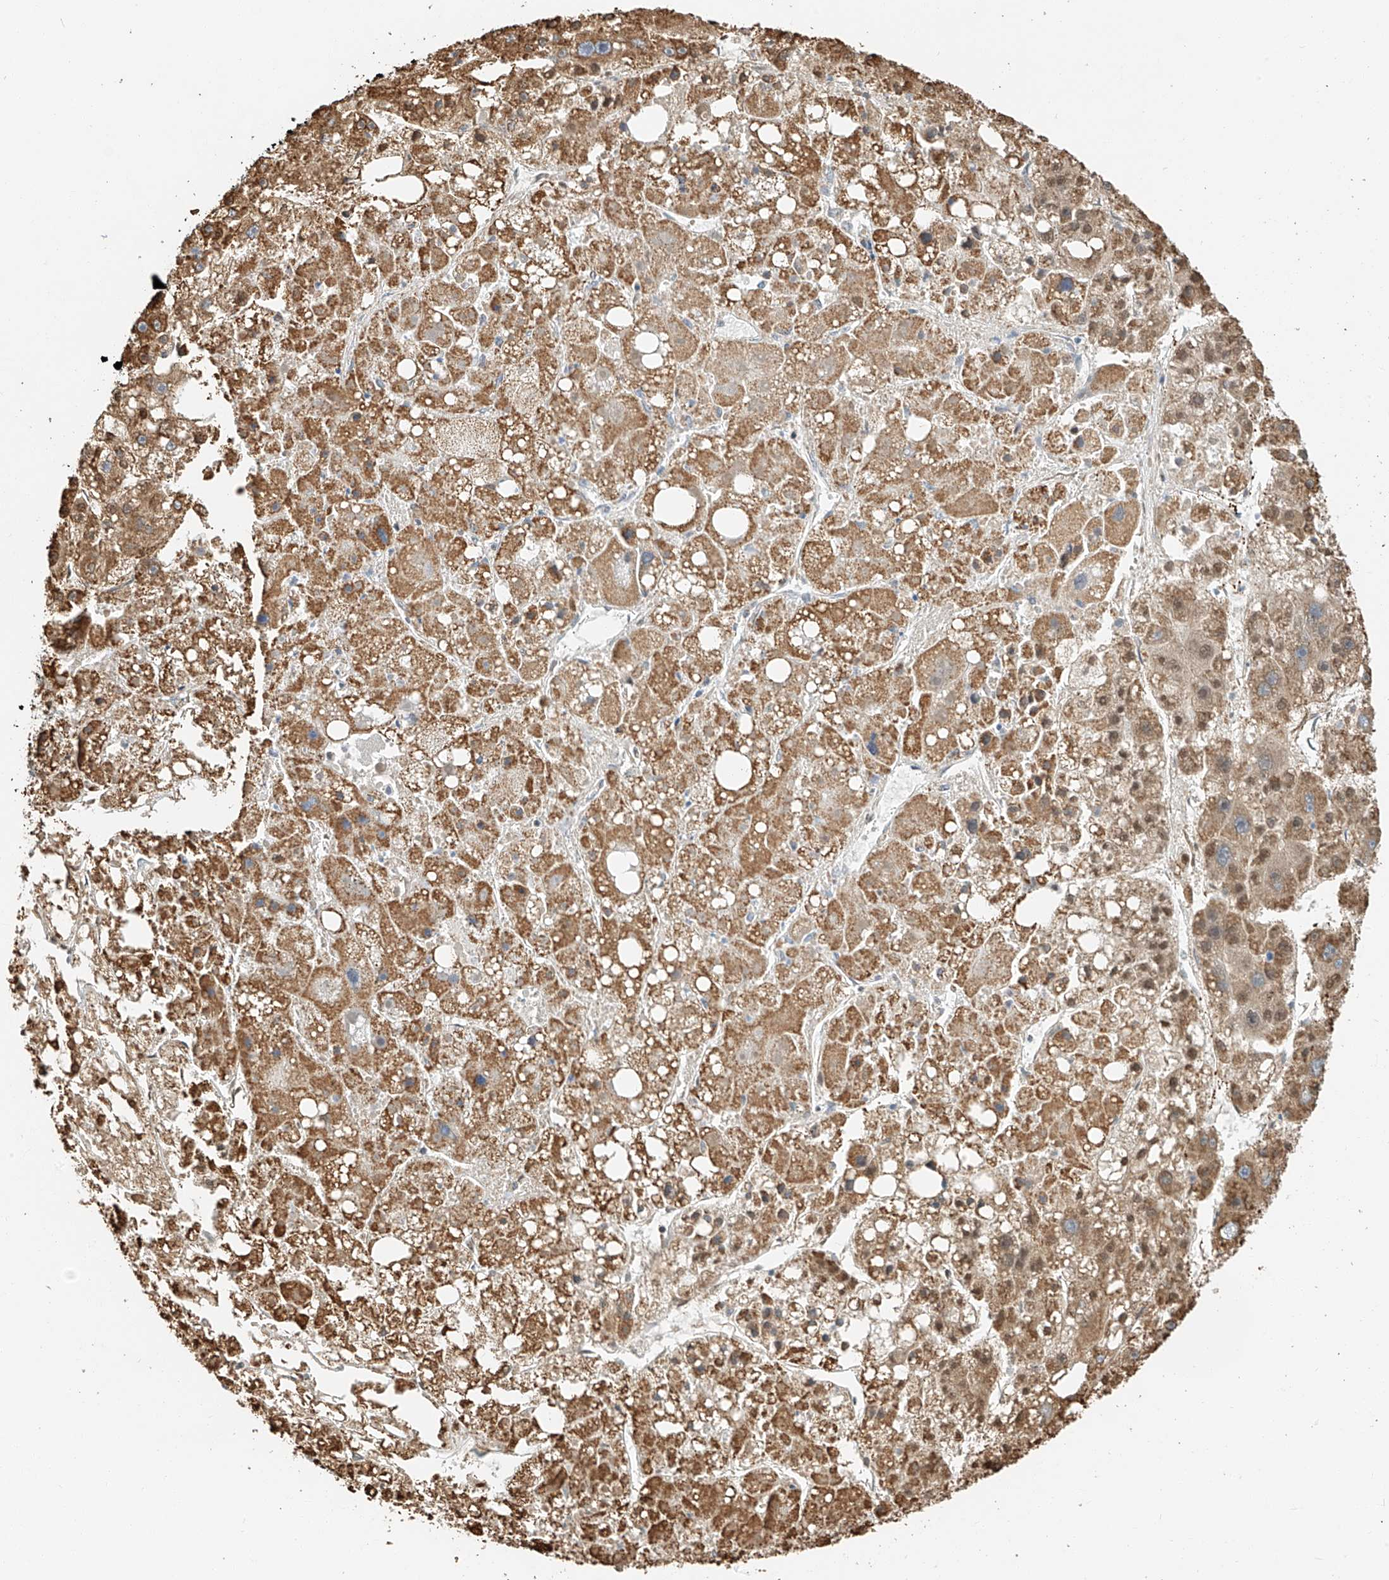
{"staining": {"intensity": "moderate", "quantity": ">75%", "location": "cytoplasmic/membranous"}, "tissue": "liver cancer", "cell_type": "Tumor cells", "image_type": "cancer", "snomed": [{"axis": "morphology", "description": "Carcinoma, Hepatocellular, NOS"}, {"axis": "topography", "description": "Liver"}], "caption": "Liver hepatocellular carcinoma stained for a protein reveals moderate cytoplasmic/membranous positivity in tumor cells.", "gene": "YIPF7", "patient": {"sex": "female", "age": 61}}